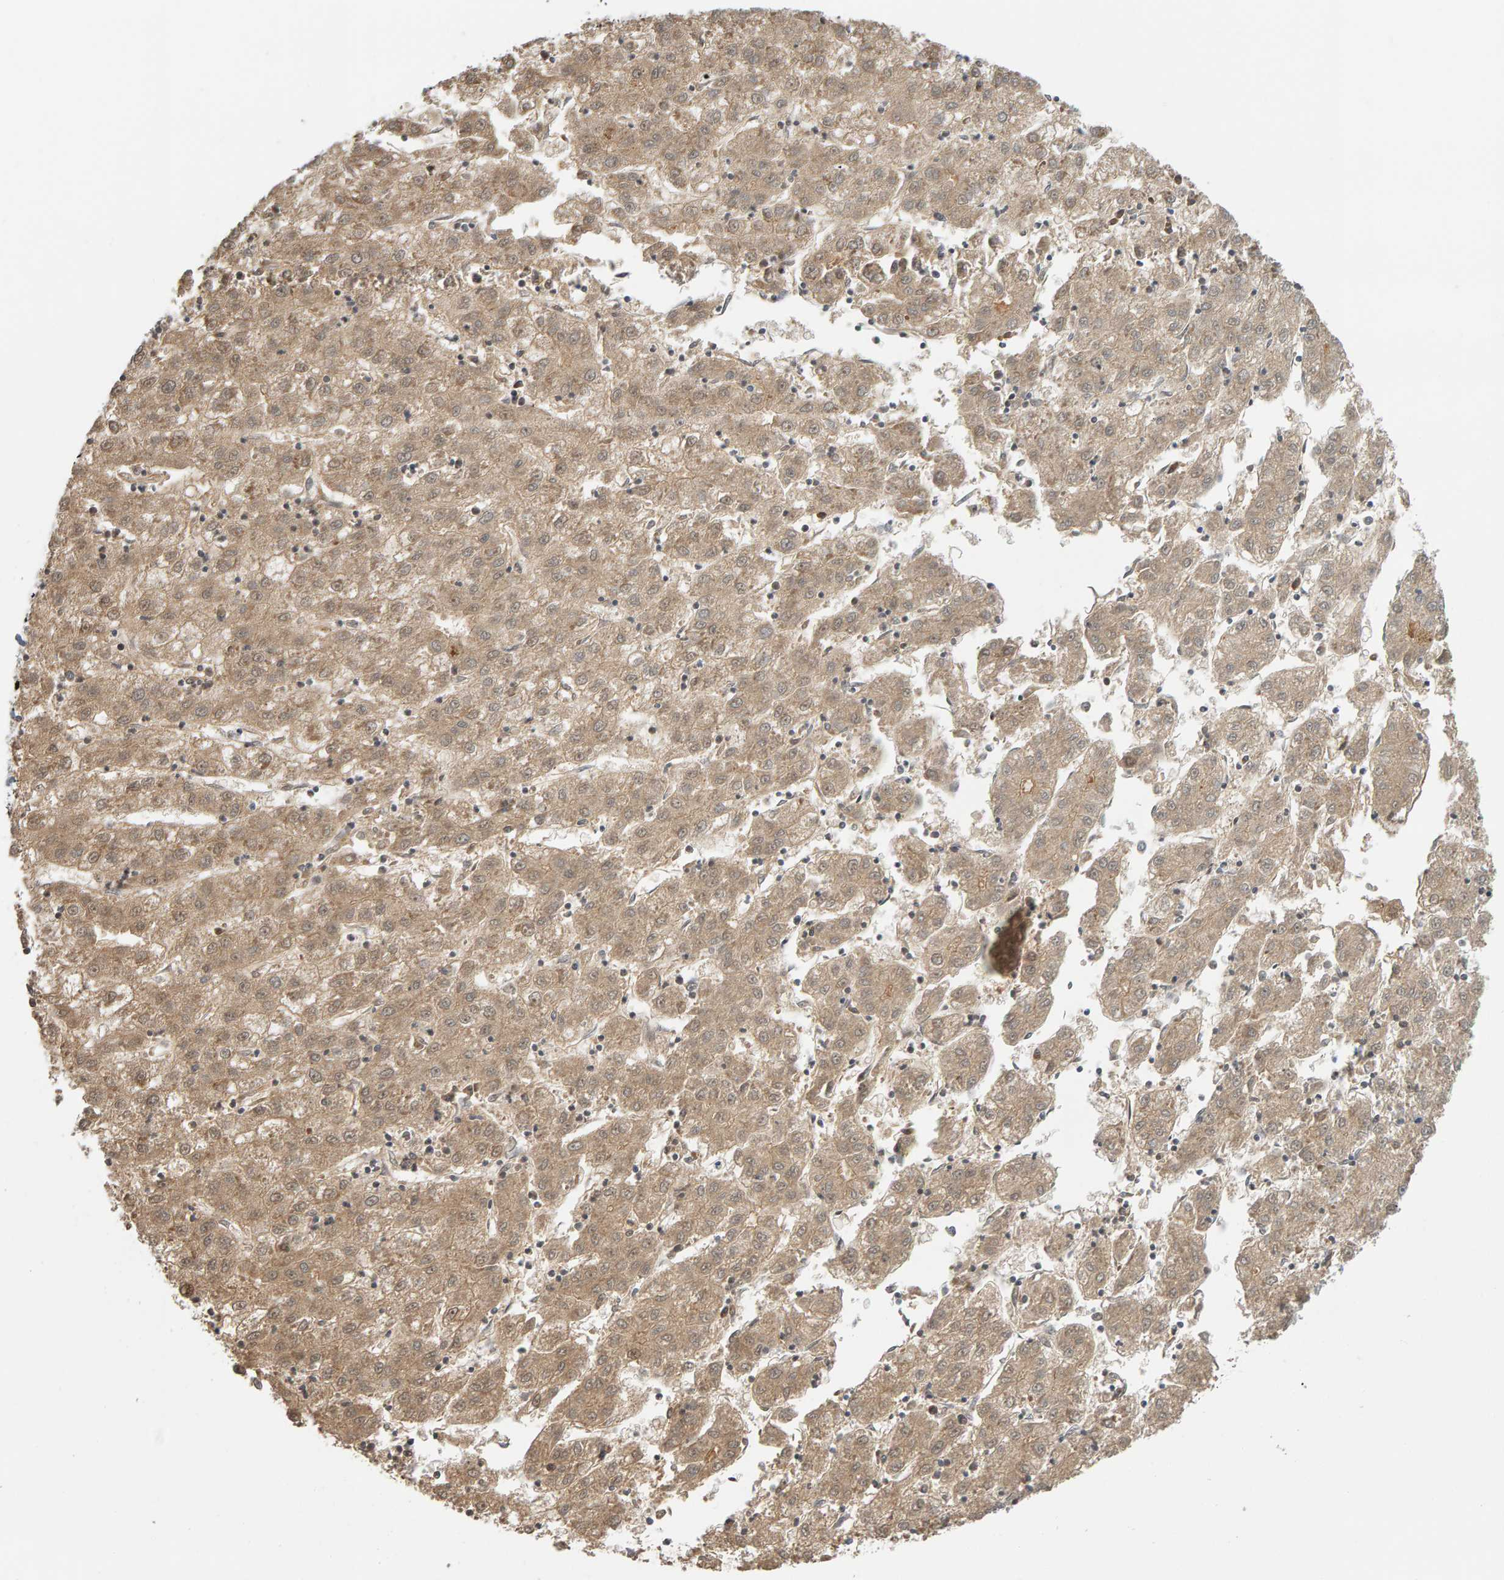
{"staining": {"intensity": "weak", "quantity": ">75%", "location": "cytoplasmic/membranous"}, "tissue": "liver cancer", "cell_type": "Tumor cells", "image_type": "cancer", "snomed": [{"axis": "morphology", "description": "Carcinoma, Hepatocellular, NOS"}, {"axis": "topography", "description": "Liver"}], "caption": "A low amount of weak cytoplasmic/membranous positivity is seen in about >75% of tumor cells in liver cancer tissue.", "gene": "GFUS", "patient": {"sex": "male", "age": 72}}